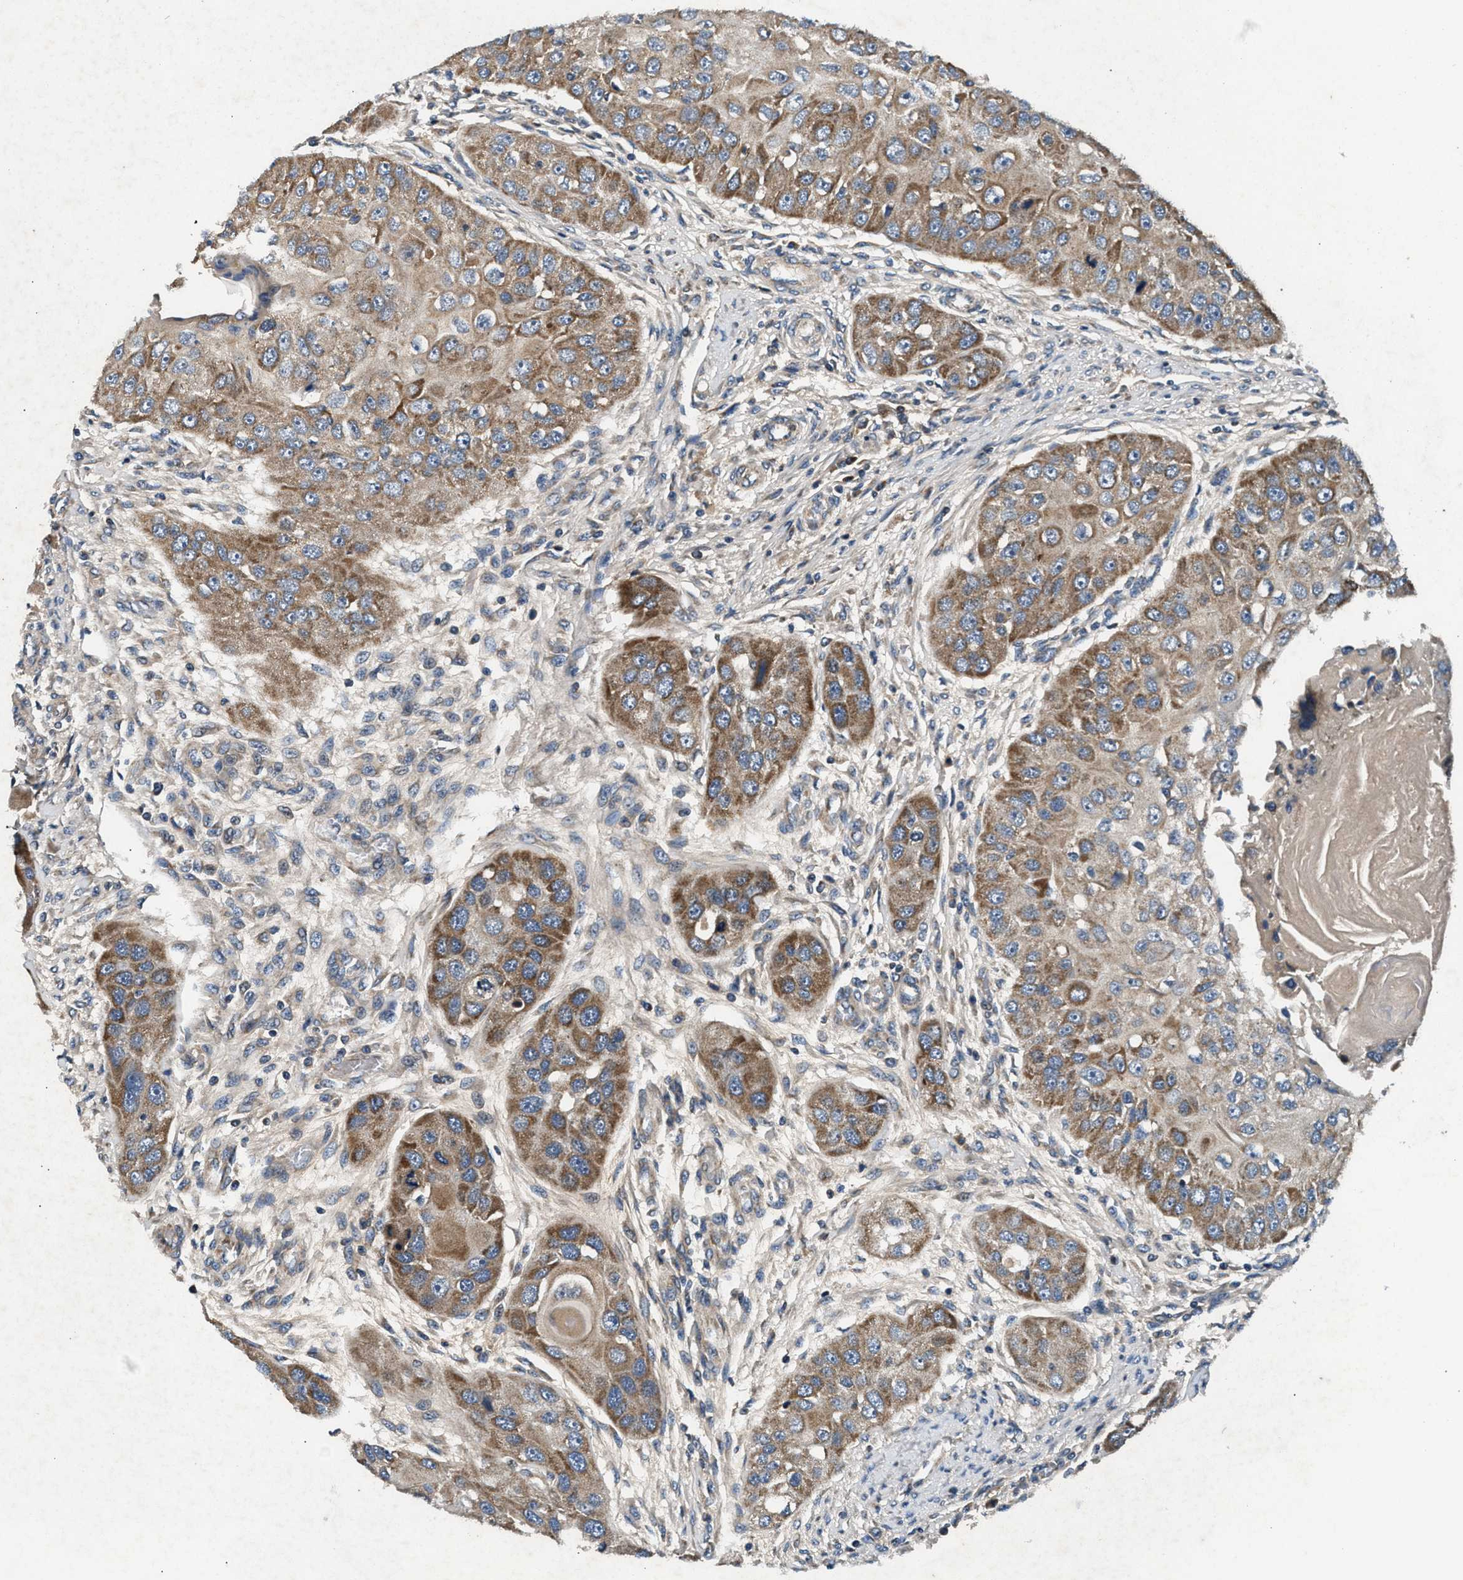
{"staining": {"intensity": "moderate", "quantity": ">75%", "location": "cytoplasmic/membranous"}, "tissue": "head and neck cancer", "cell_type": "Tumor cells", "image_type": "cancer", "snomed": [{"axis": "morphology", "description": "Normal tissue, NOS"}, {"axis": "morphology", "description": "Squamous cell carcinoma, NOS"}, {"axis": "topography", "description": "Skeletal muscle"}, {"axis": "topography", "description": "Head-Neck"}], "caption": "Head and neck cancer (squamous cell carcinoma) tissue displays moderate cytoplasmic/membranous expression in approximately >75% of tumor cells, visualized by immunohistochemistry. Using DAB (brown) and hematoxylin (blue) stains, captured at high magnification using brightfield microscopy.", "gene": "IMMT", "patient": {"sex": "male", "age": 51}}